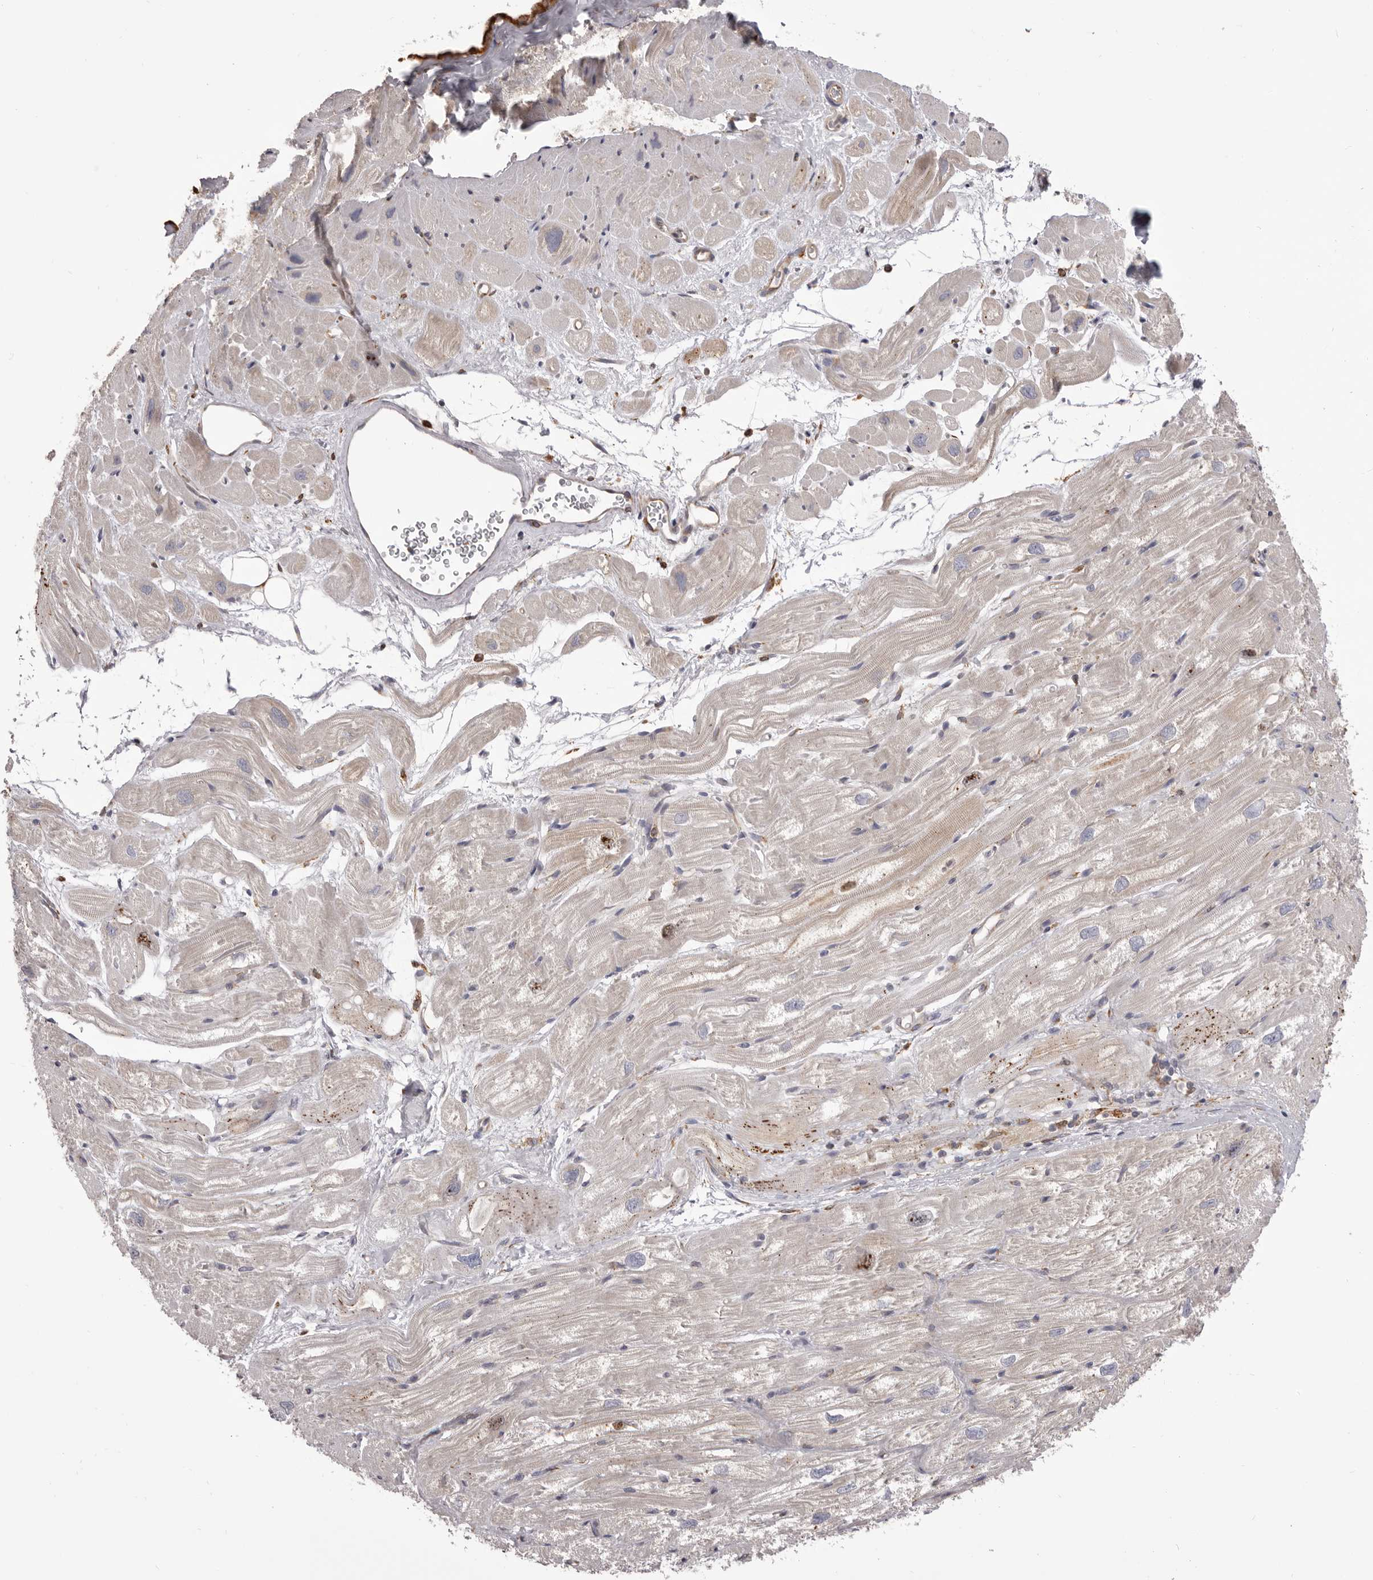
{"staining": {"intensity": "weak", "quantity": "<25%", "location": "cytoplasmic/membranous"}, "tissue": "heart muscle", "cell_type": "Cardiomyocytes", "image_type": "normal", "snomed": [{"axis": "morphology", "description": "Normal tissue, NOS"}, {"axis": "topography", "description": "Heart"}], "caption": "Normal heart muscle was stained to show a protein in brown. There is no significant staining in cardiomyocytes. The staining is performed using DAB (3,3'-diaminobenzidine) brown chromogen with nuclei counter-stained in using hematoxylin.", "gene": "QRSL1", "patient": {"sex": "male", "age": 50}}